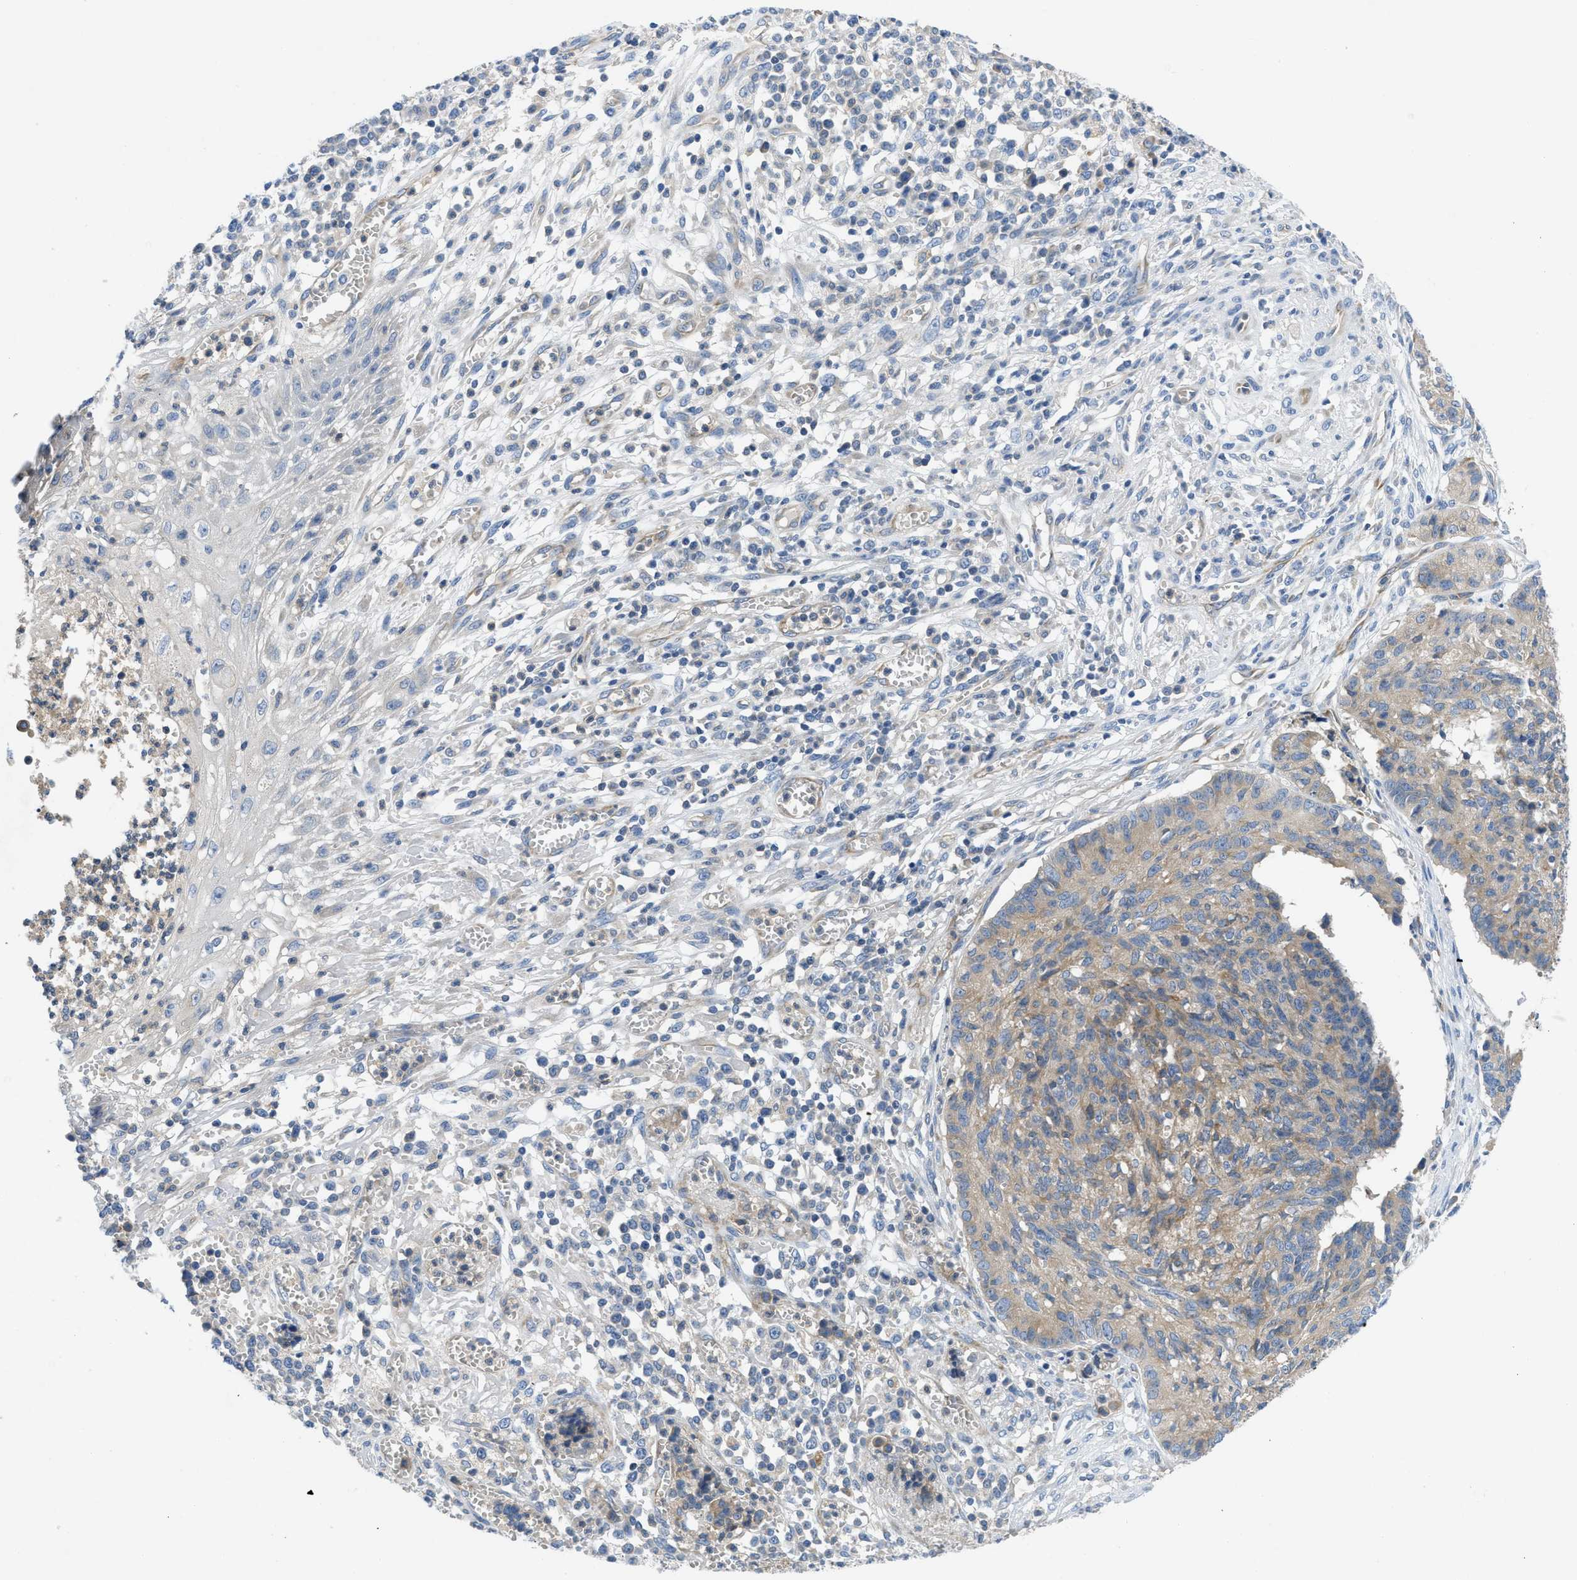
{"staining": {"intensity": "weak", "quantity": "25%-75%", "location": "cytoplasmic/membranous"}, "tissue": "cervical cancer", "cell_type": "Tumor cells", "image_type": "cancer", "snomed": [{"axis": "morphology", "description": "Squamous cell carcinoma, NOS"}, {"axis": "topography", "description": "Cervix"}], "caption": "Immunohistochemistry image of neoplastic tissue: human squamous cell carcinoma (cervical) stained using immunohistochemistry (IHC) shows low levels of weak protein expression localized specifically in the cytoplasmic/membranous of tumor cells, appearing as a cytoplasmic/membranous brown color.", "gene": "PGR", "patient": {"sex": "female", "age": 35}}